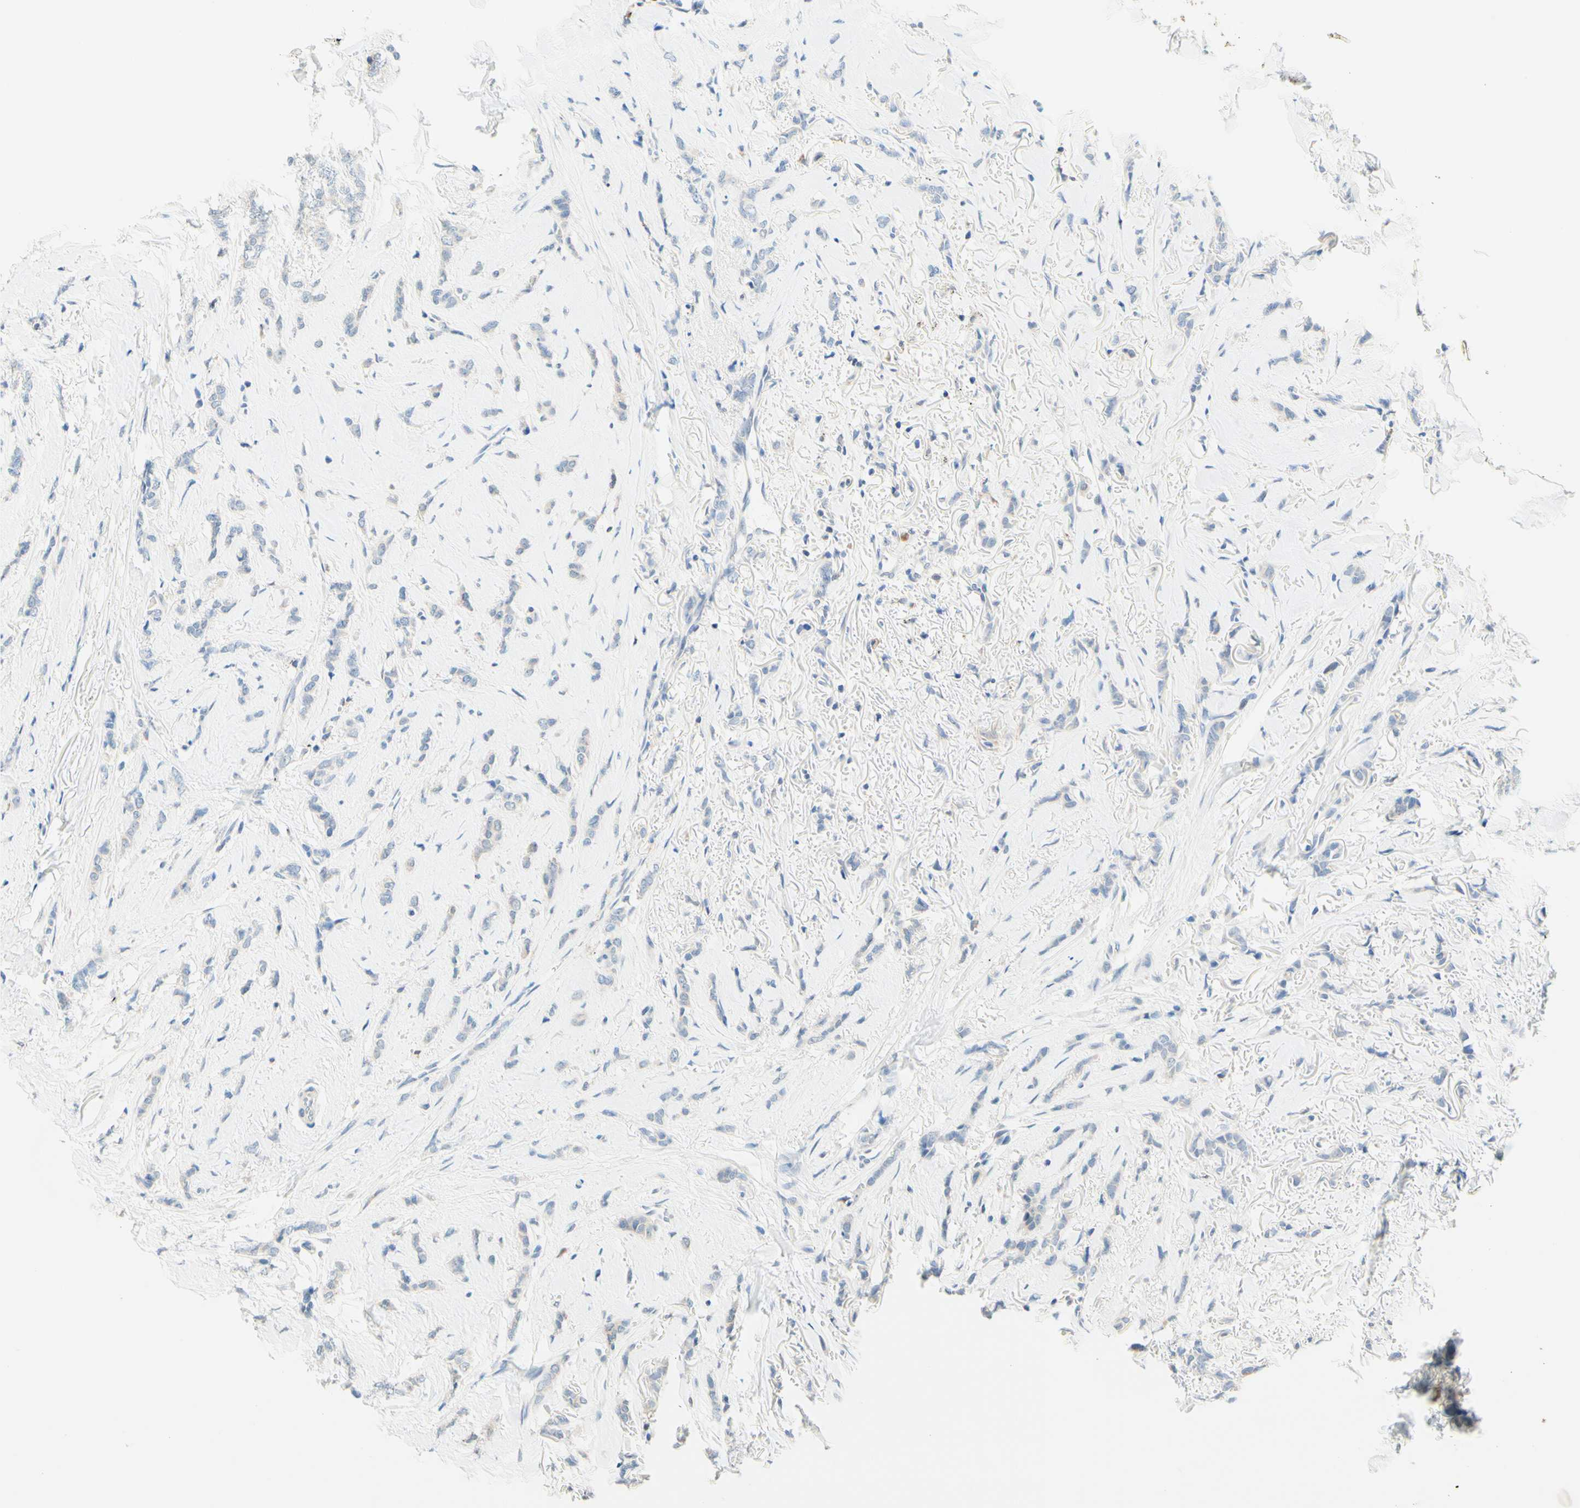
{"staining": {"intensity": "negative", "quantity": "none", "location": "none"}, "tissue": "breast cancer", "cell_type": "Tumor cells", "image_type": "cancer", "snomed": [{"axis": "morphology", "description": "Lobular carcinoma"}, {"axis": "topography", "description": "Skin"}, {"axis": "topography", "description": "Breast"}], "caption": "Immunohistochemistry (IHC) of lobular carcinoma (breast) exhibits no expression in tumor cells.", "gene": "TREM2", "patient": {"sex": "female", "age": 46}}